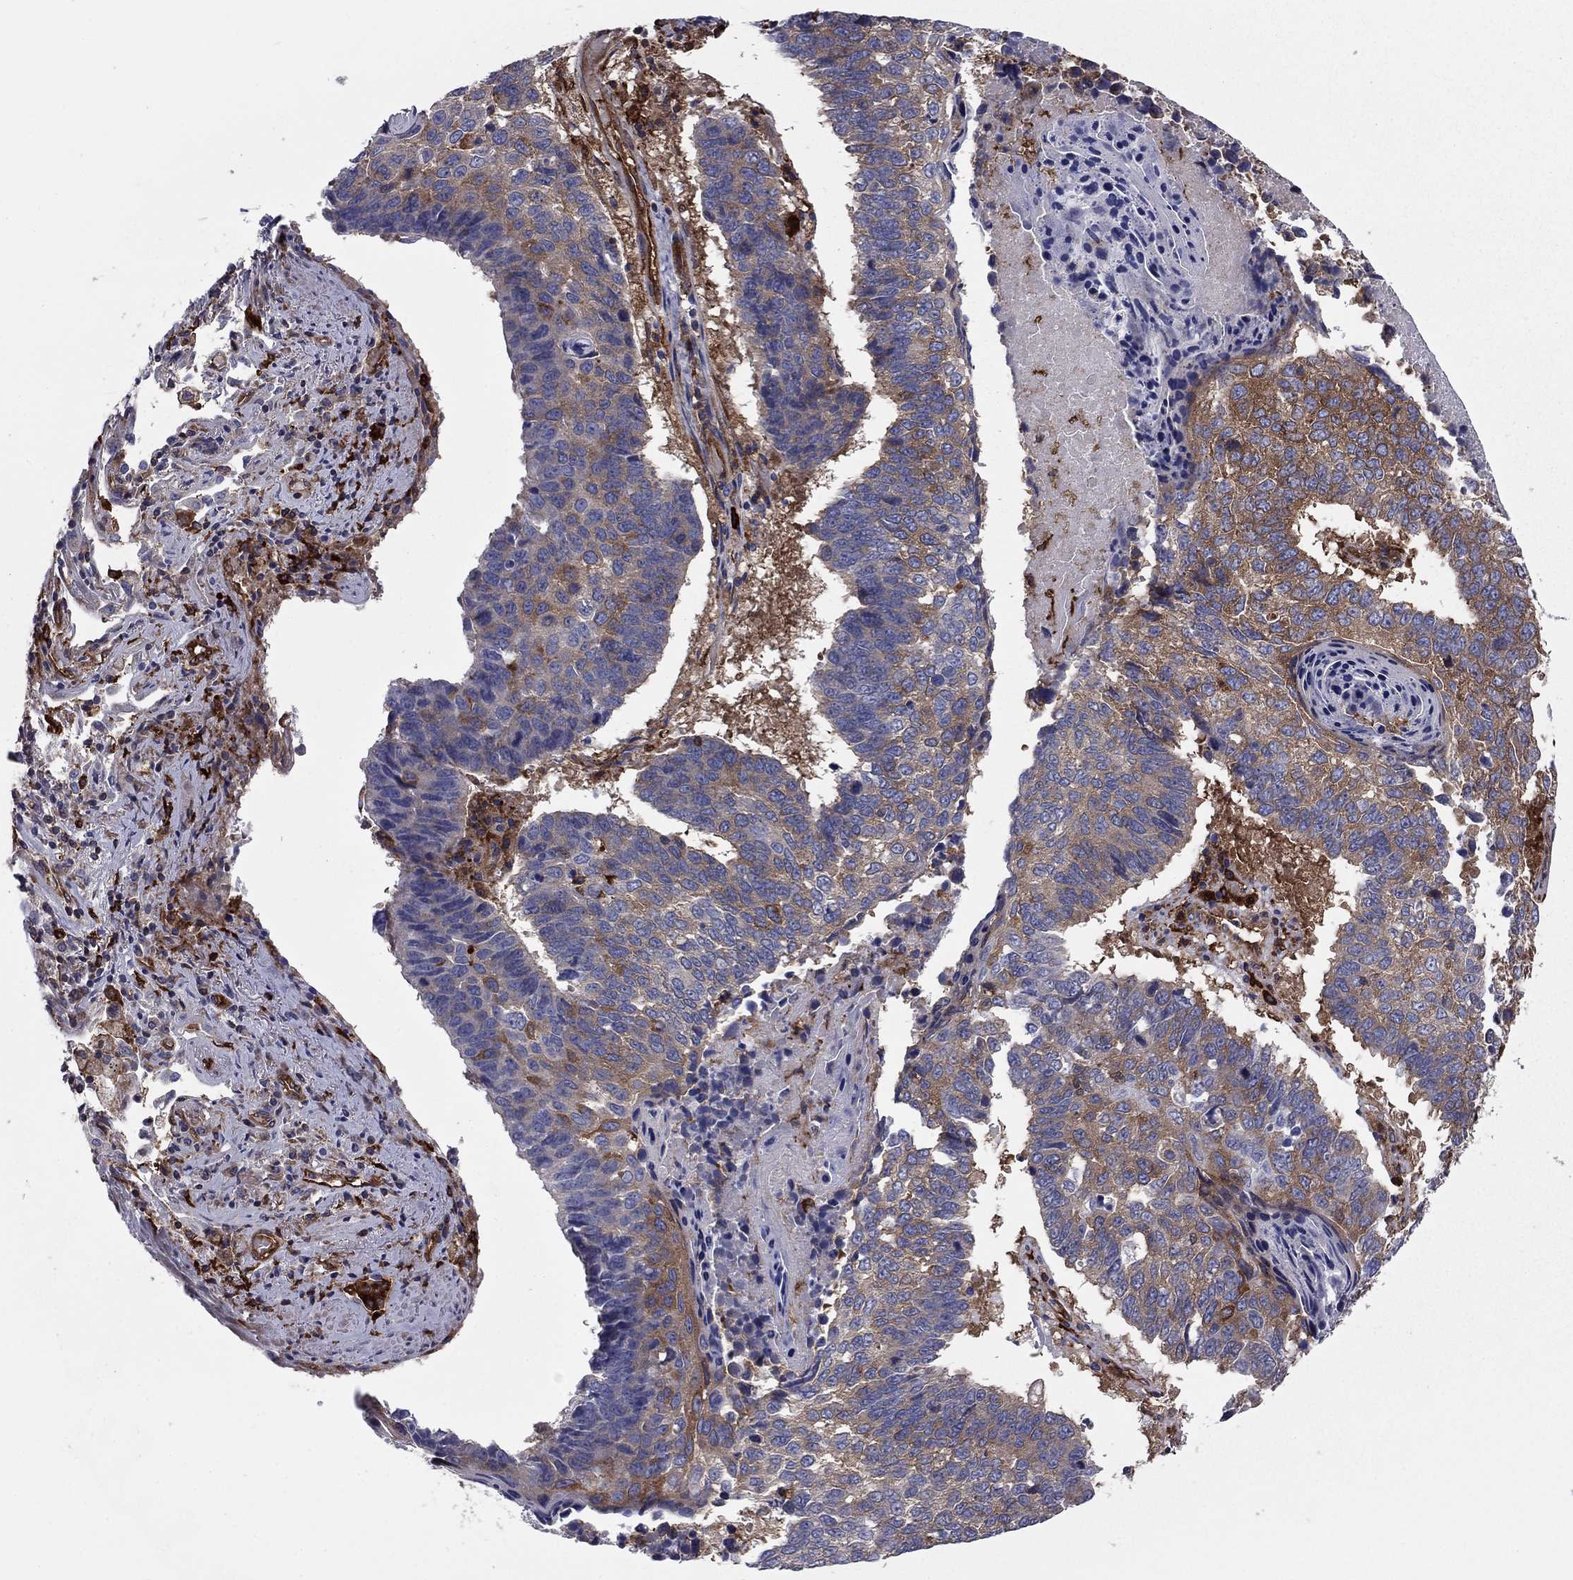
{"staining": {"intensity": "weak", "quantity": "25%-75%", "location": "cytoplasmic/membranous"}, "tissue": "lung cancer", "cell_type": "Tumor cells", "image_type": "cancer", "snomed": [{"axis": "morphology", "description": "Squamous cell carcinoma, NOS"}, {"axis": "topography", "description": "Lung"}], "caption": "IHC (DAB (3,3'-diaminobenzidine)) staining of human lung cancer shows weak cytoplasmic/membranous protein positivity in approximately 25%-75% of tumor cells.", "gene": "EHBP1L1", "patient": {"sex": "male", "age": 73}}